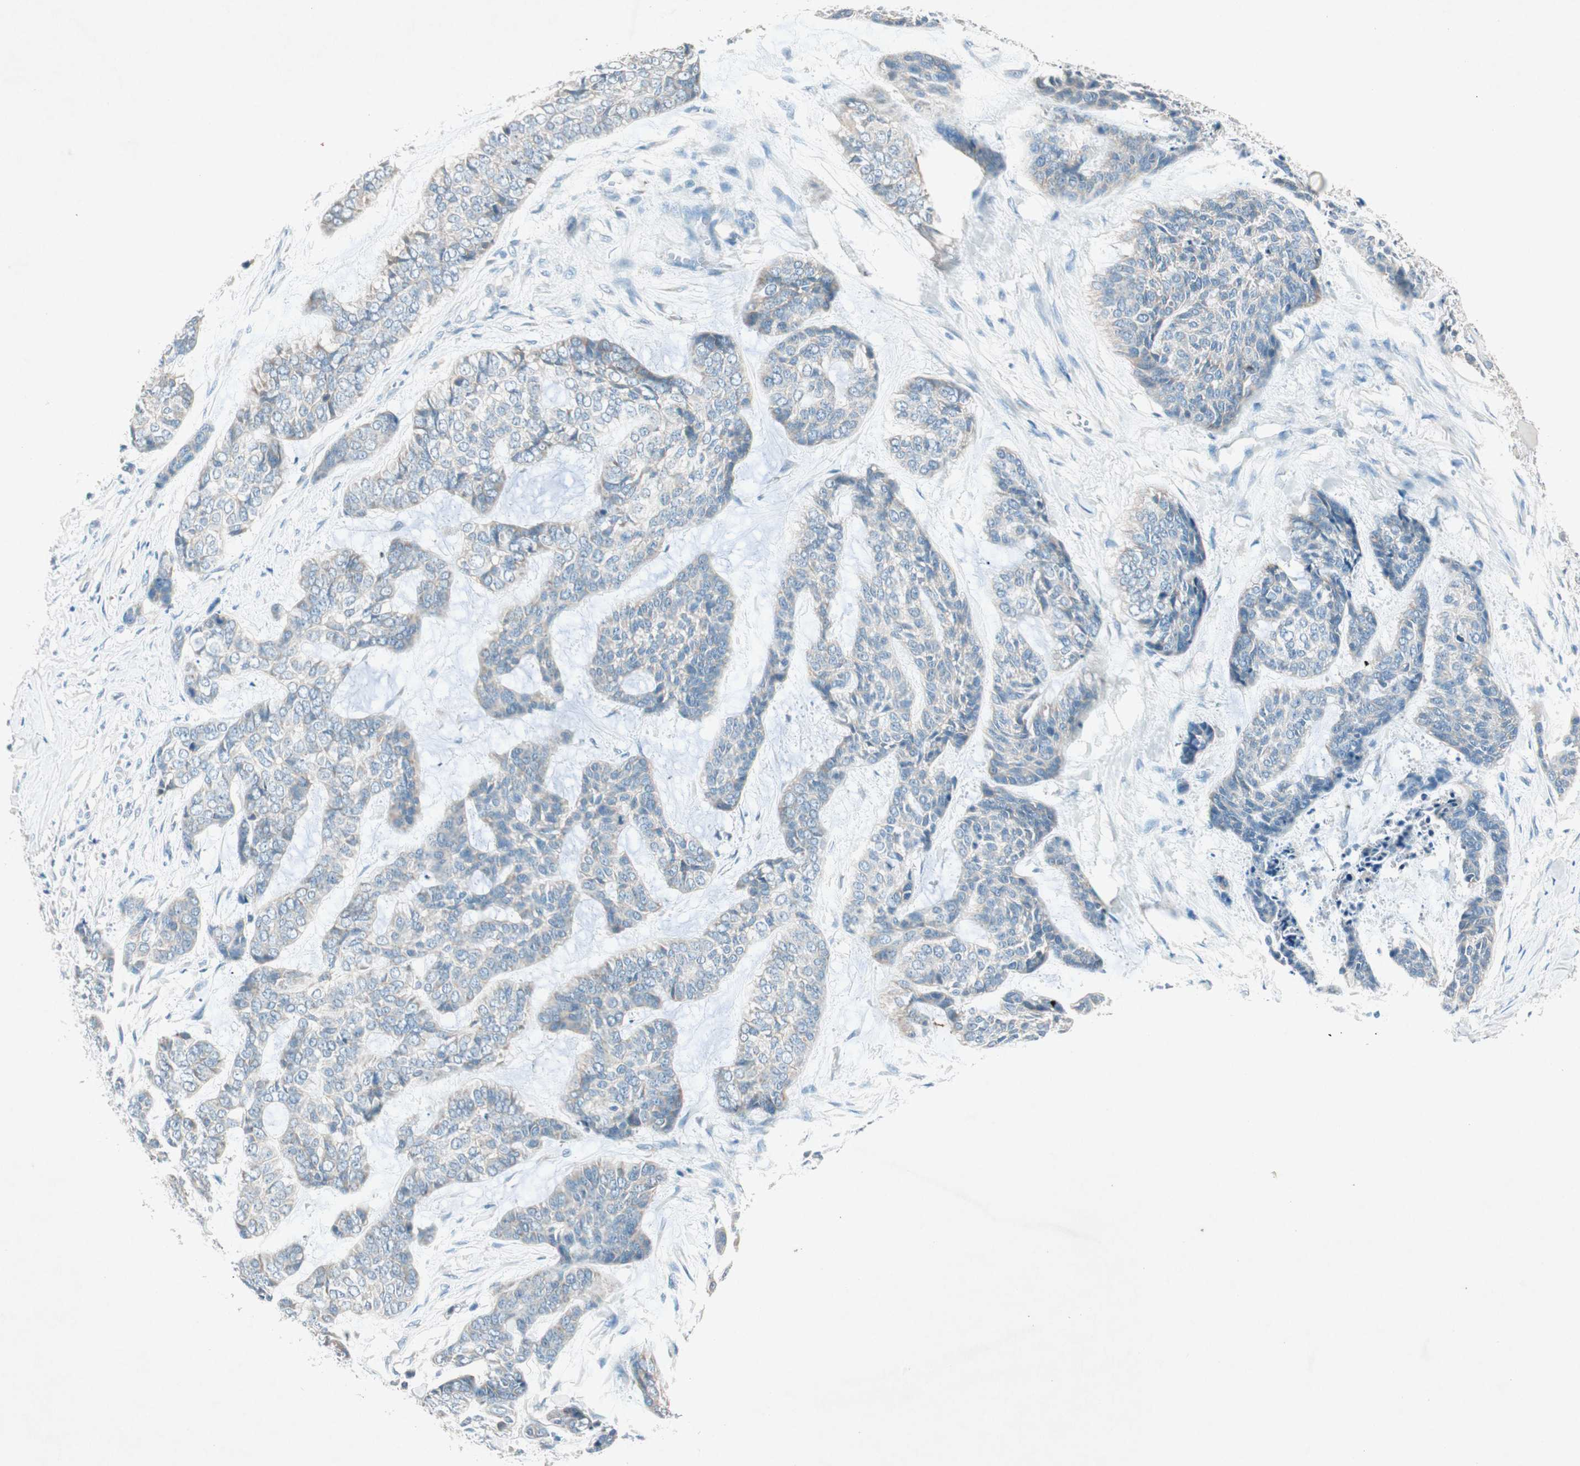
{"staining": {"intensity": "weak", "quantity": "<25%", "location": "cytoplasmic/membranous"}, "tissue": "skin cancer", "cell_type": "Tumor cells", "image_type": "cancer", "snomed": [{"axis": "morphology", "description": "Basal cell carcinoma"}, {"axis": "topography", "description": "Skin"}], "caption": "The immunohistochemistry (IHC) micrograph has no significant expression in tumor cells of skin basal cell carcinoma tissue. The staining was performed using DAB to visualize the protein expression in brown, while the nuclei were stained in blue with hematoxylin (Magnification: 20x).", "gene": "NKAIN1", "patient": {"sex": "female", "age": 64}}